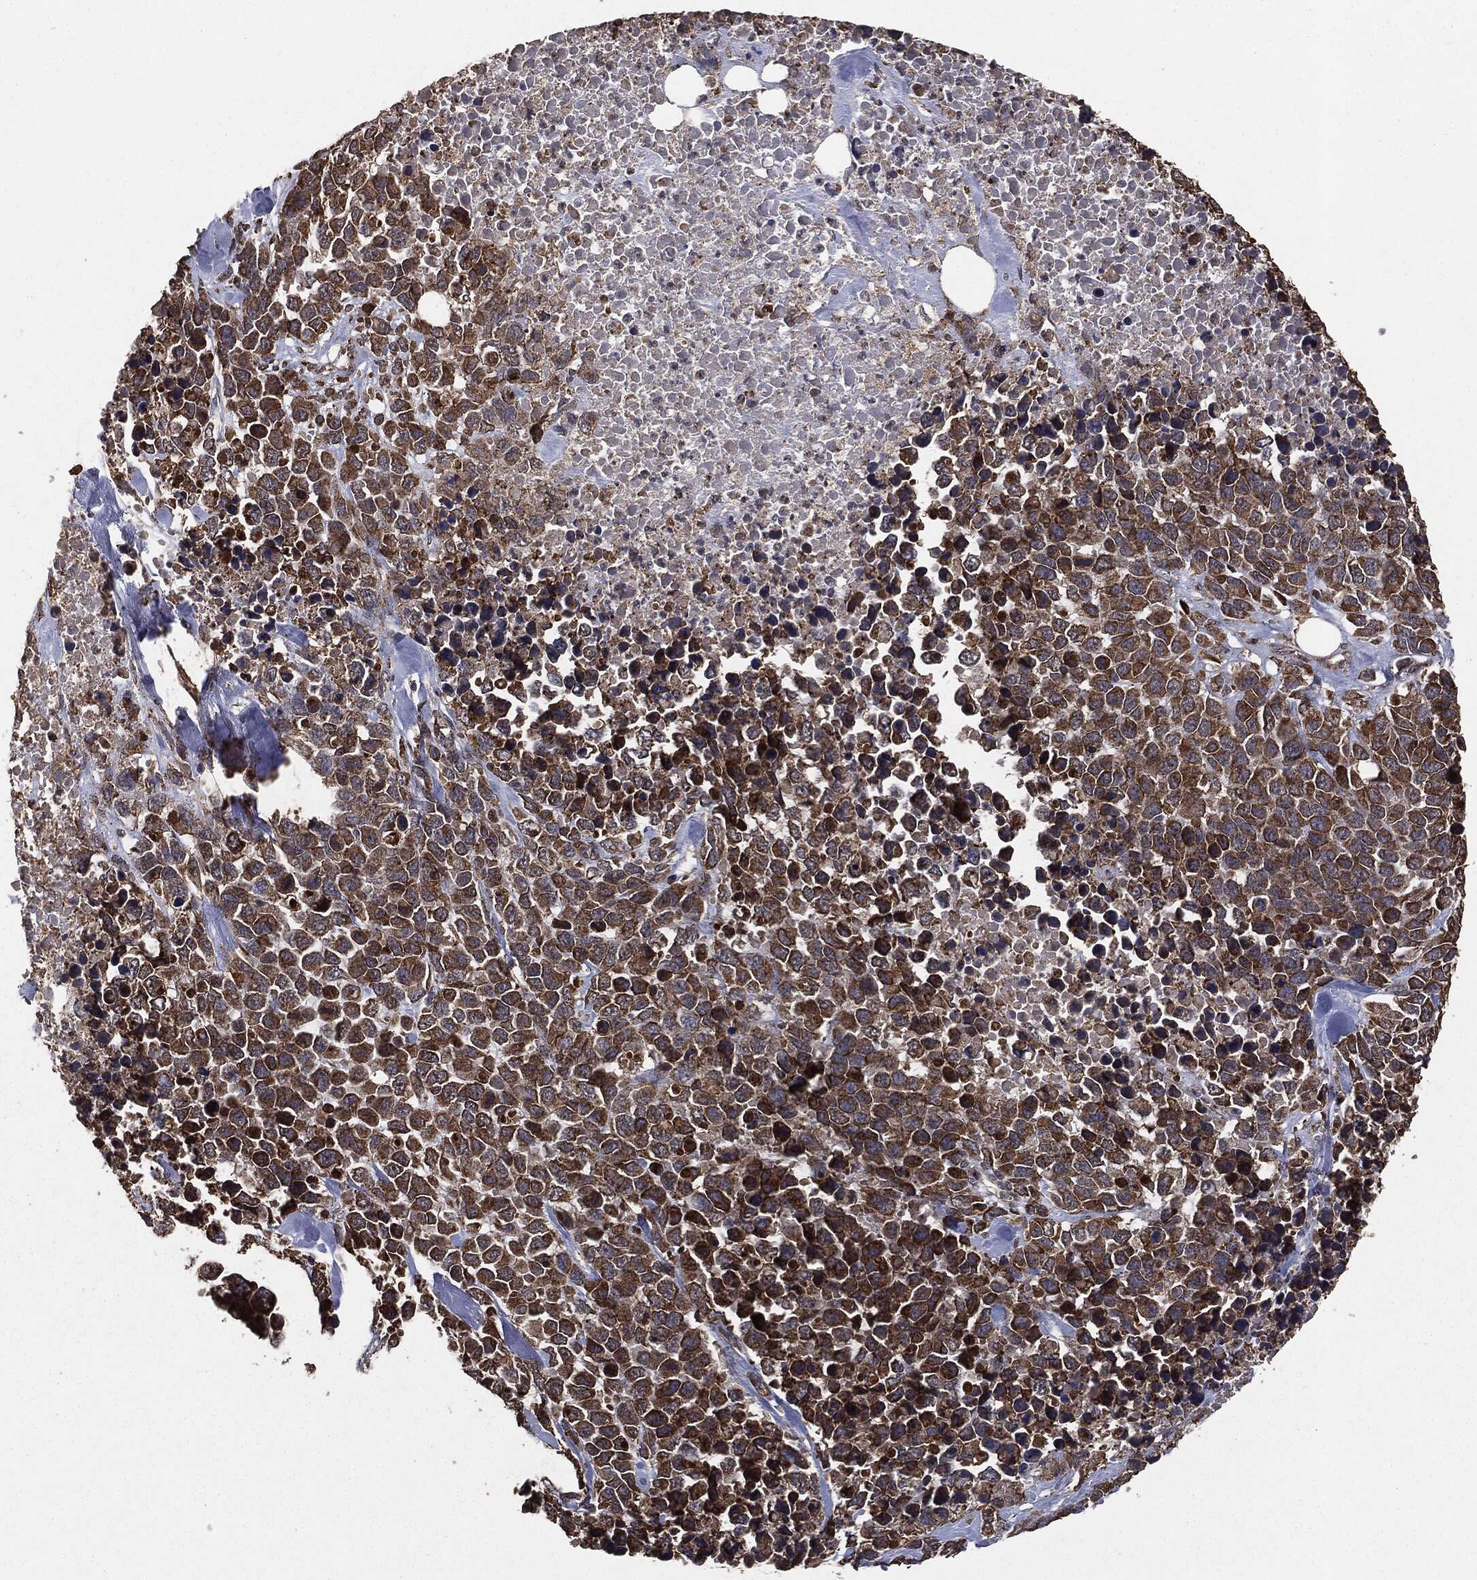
{"staining": {"intensity": "strong", "quantity": ">75%", "location": "cytoplasmic/membranous"}, "tissue": "melanoma", "cell_type": "Tumor cells", "image_type": "cancer", "snomed": [{"axis": "morphology", "description": "Malignant melanoma, Metastatic site"}, {"axis": "topography", "description": "Skin"}], "caption": "Melanoma tissue demonstrates strong cytoplasmic/membranous expression in about >75% of tumor cells", "gene": "MTOR", "patient": {"sex": "male", "age": 84}}